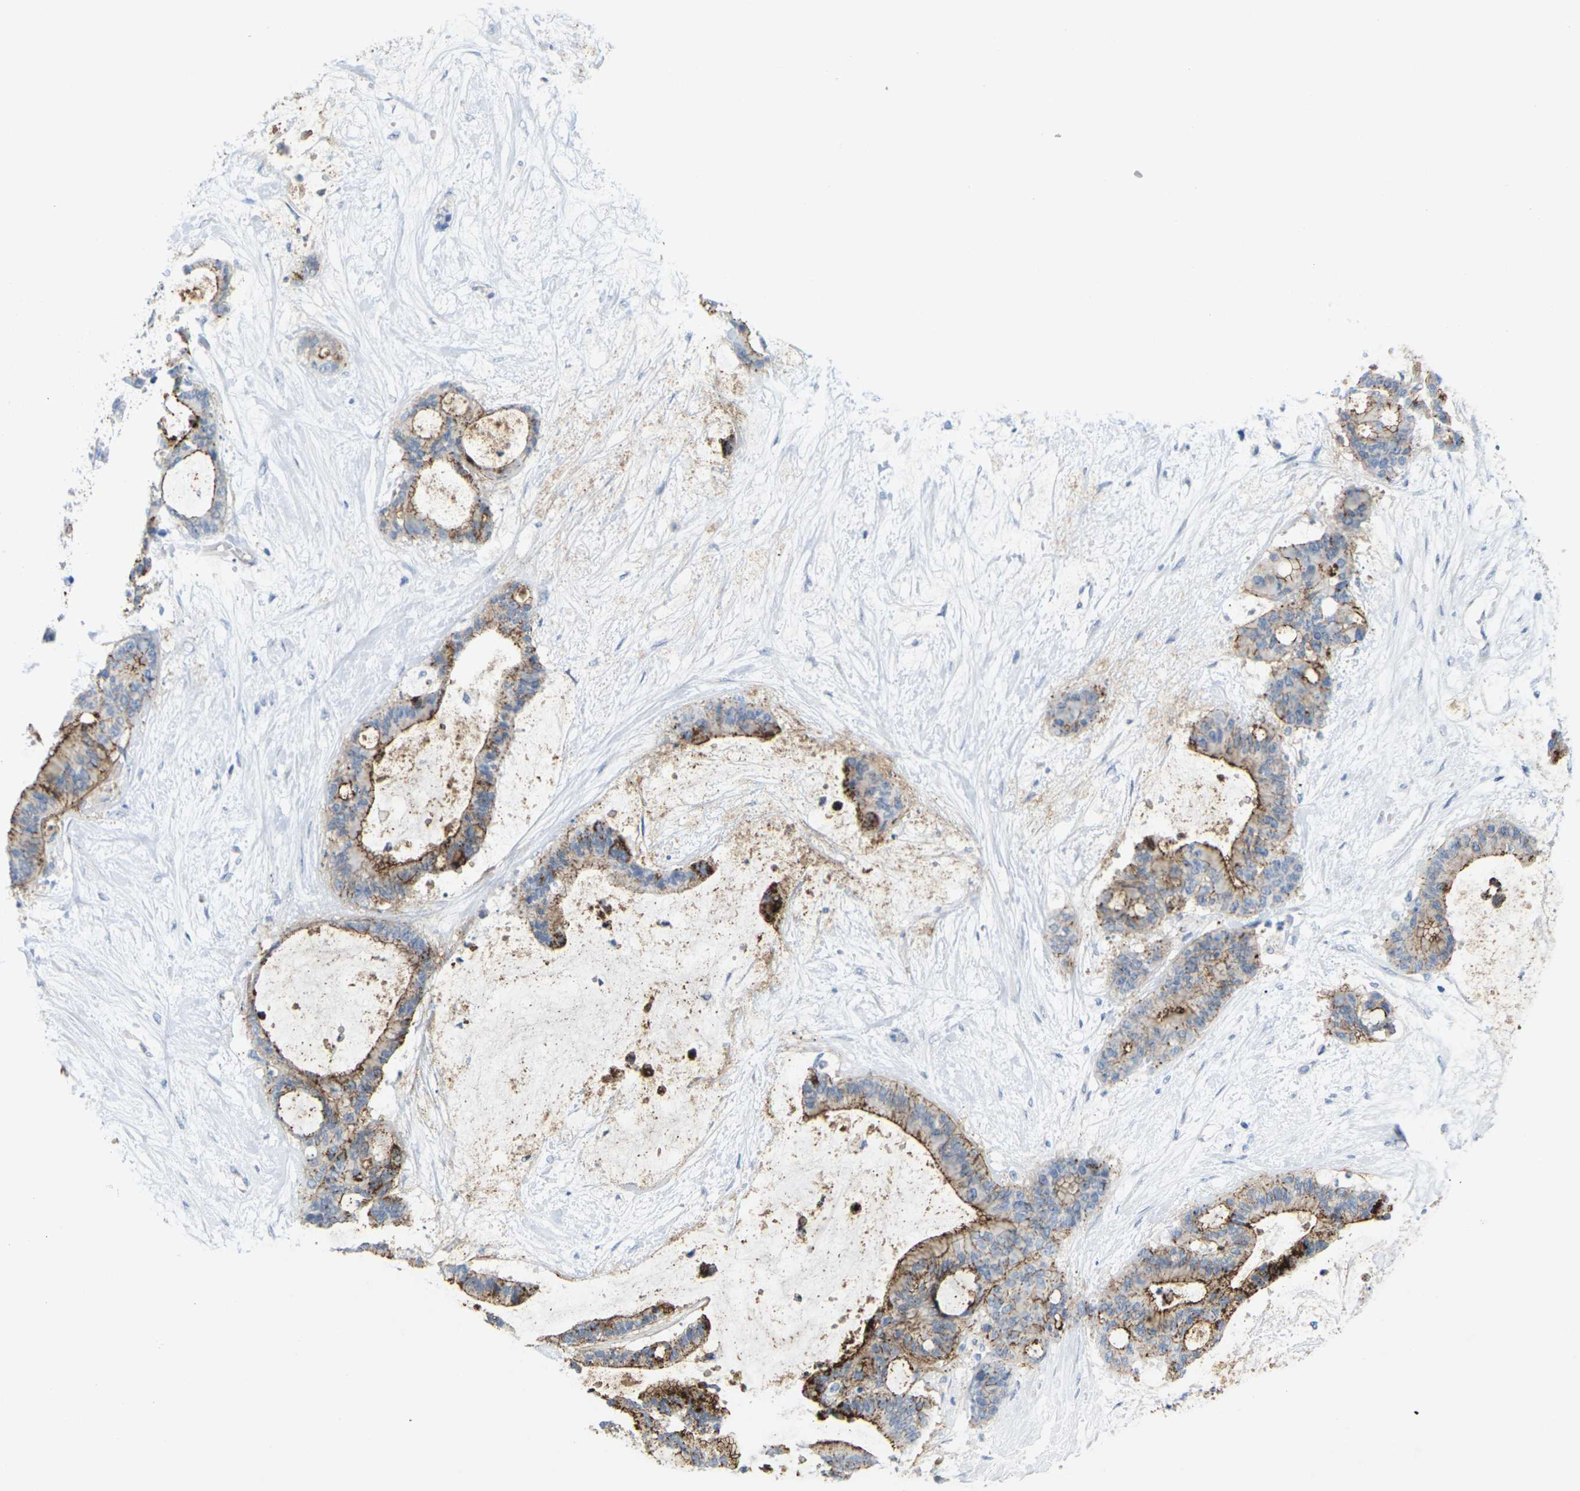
{"staining": {"intensity": "moderate", "quantity": ">75%", "location": "cytoplasmic/membranous"}, "tissue": "liver cancer", "cell_type": "Tumor cells", "image_type": "cancer", "snomed": [{"axis": "morphology", "description": "Cholangiocarcinoma"}, {"axis": "topography", "description": "Liver"}], "caption": "Liver cancer (cholangiocarcinoma) was stained to show a protein in brown. There is medium levels of moderate cytoplasmic/membranous staining in about >75% of tumor cells.", "gene": "CLDN3", "patient": {"sex": "female", "age": 73}}